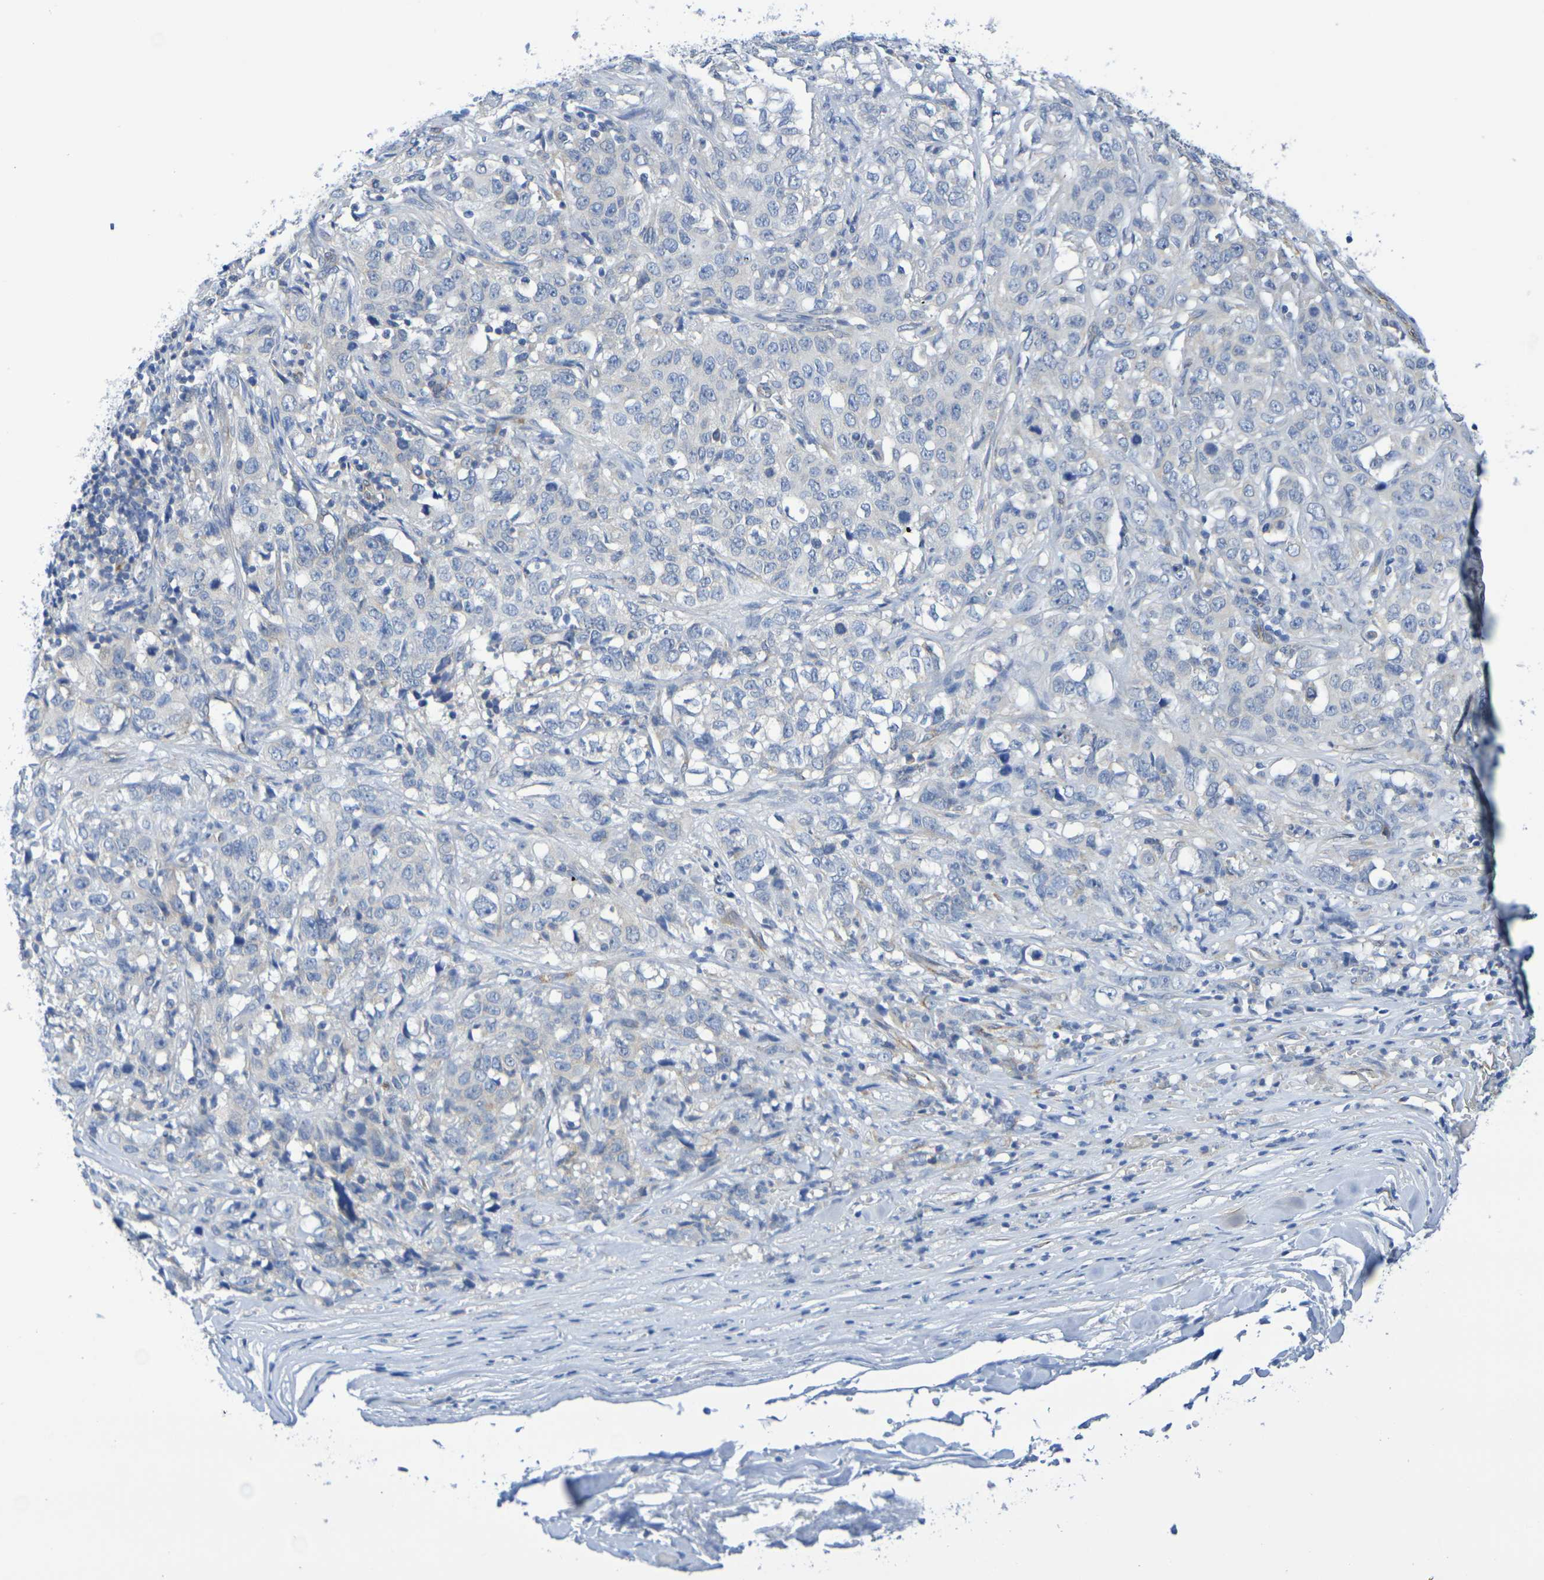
{"staining": {"intensity": "negative", "quantity": "none", "location": "none"}, "tissue": "stomach cancer", "cell_type": "Tumor cells", "image_type": "cancer", "snomed": [{"axis": "morphology", "description": "Adenocarcinoma, NOS"}, {"axis": "topography", "description": "Stomach"}], "caption": "Immunohistochemical staining of stomach cancer shows no significant expression in tumor cells.", "gene": "TMCC3", "patient": {"sex": "male", "age": 48}}